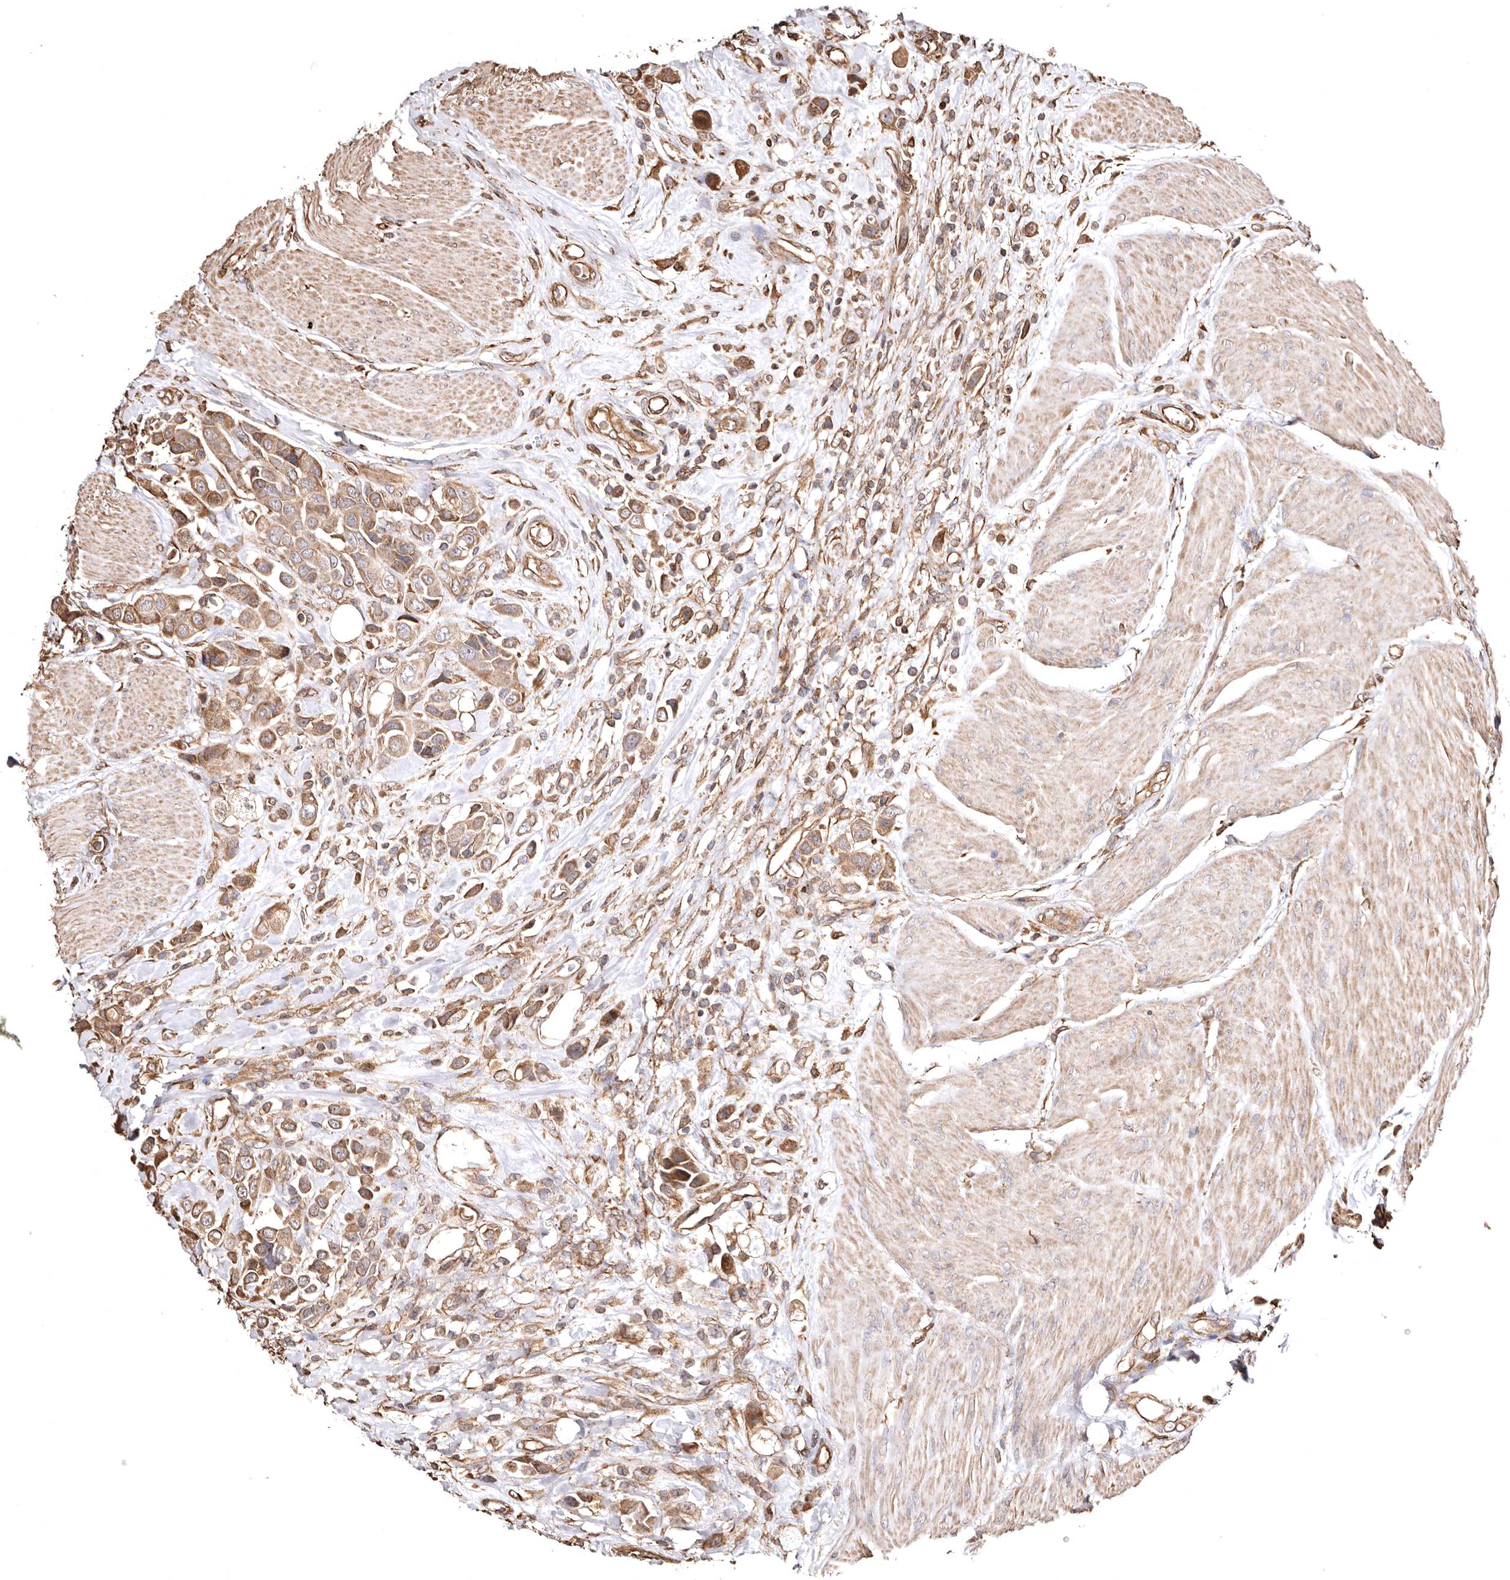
{"staining": {"intensity": "moderate", "quantity": ">75%", "location": "cytoplasmic/membranous"}, "tissue": "urothelial cancer", "cell_type": "Tumor cells", "image_type": "cancer", "snomed": [{"axis": "morphology", "description": "Urothelial carcinoma, High grade"}, {"axis": "topography", "description": "Urinary bladder"}], "caption": "The image displays a brown stain indicating the presence of a protein in the cytoplasmic/membranous of tumor cells in urothelial carcinoma (high-grade).", "gene": "MACC1", "patient": {"sex": "male", "age": 50}}